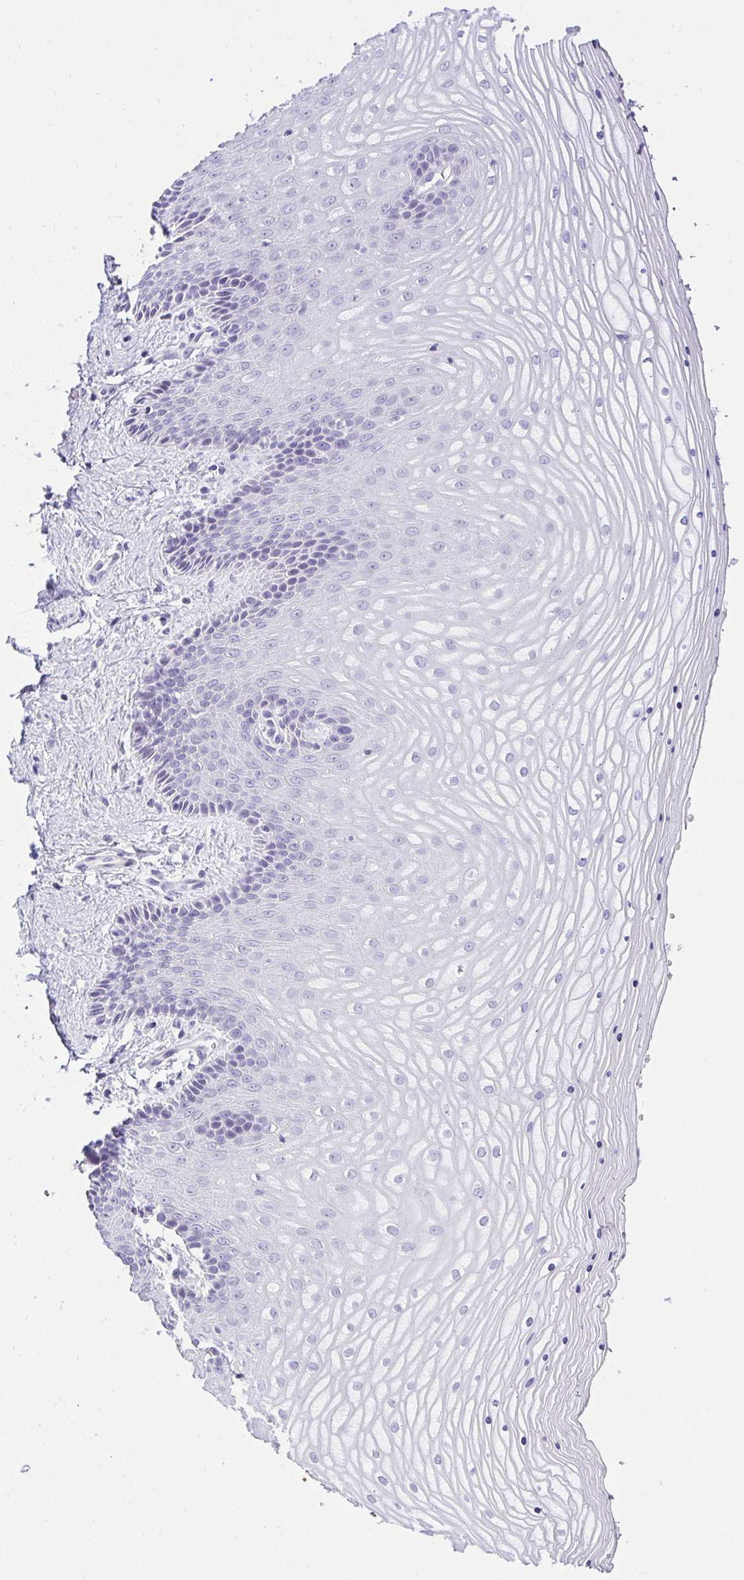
{"staining": {"intensity": "negative", "quantity": "none", "location": "none"}, "tissue": "vagina", "cell_type": "Squamous epithelial cells", "image_type": "normal", "snomed": [{"axis": "morphology", "description": "Normal tissue, NOS"}, {"axis": "topography", "description": "Vagina"}], "caption": "A photomicrograph of human vagina is negative for staining in squamous epithelial cells. (DAB (3,3'-diaminobenzidine) immunohistochemistry (IHC), high magnification).", "gene": "RNF183", "patient": {"sex": "female", "age": 45}}